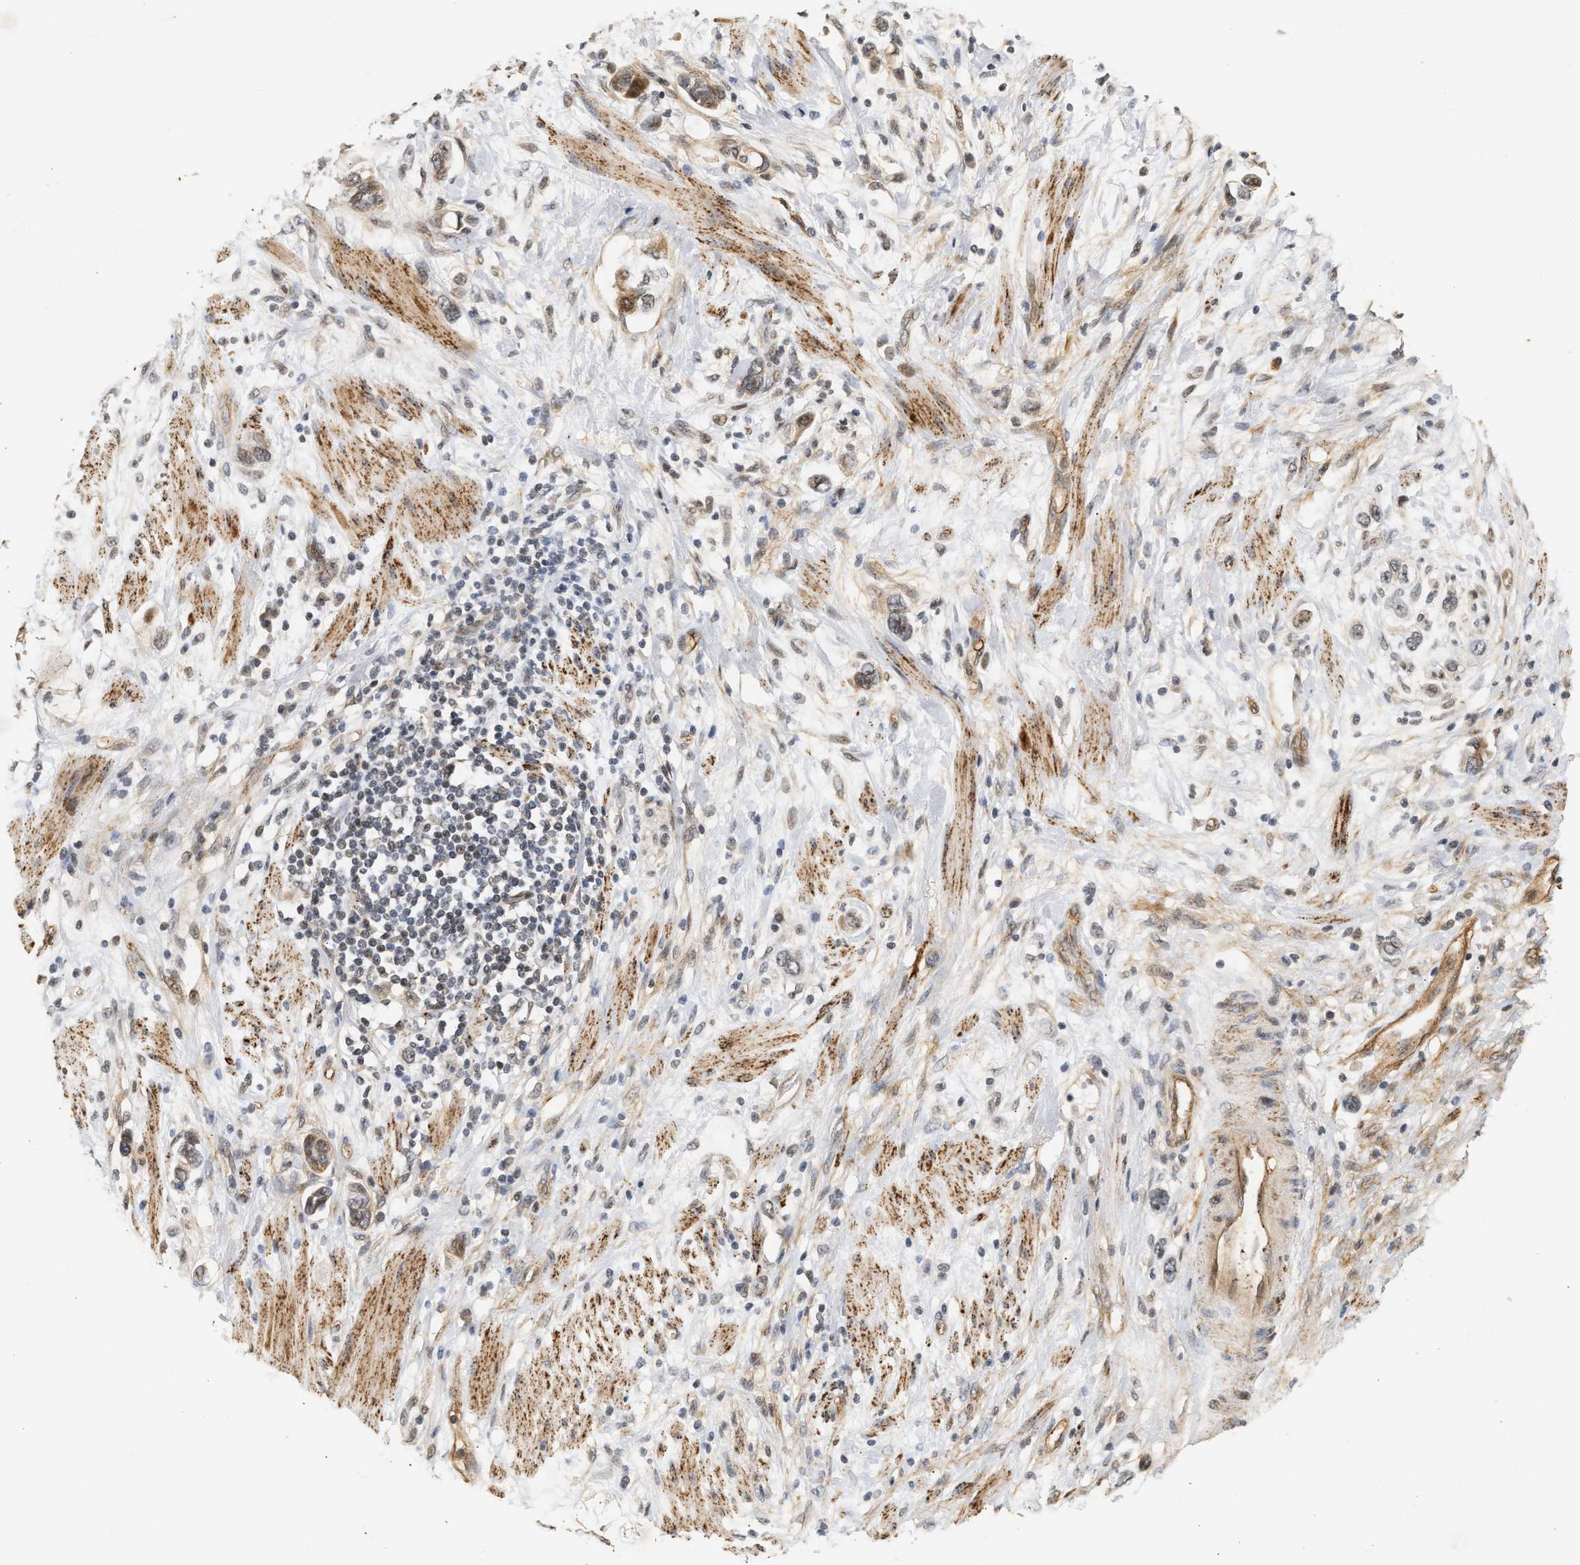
{"staining": {"intensity": "weak", "quantity": "<25%", "location": "cytoplasmic/membranous,nuclear"}, "tissue": "stomach cancer", "cell_type": "Tumor cells", "image_type": "cancer", "snomed": [{"axis": "morphology", "description": "Adenocarcinoma, NOS"}, {"axis": "topography", "description": "Stomach, lower"}], "caption": "DAB (3,3'-diaminobenzidine) immunohistochemical staining of human adenocarcinoma (stomach) demonstrates no significant staining in tumor cells. (DAB (3,3'-diaminobenzidine) IHC visualized using brightfield microscopy, high magnification).", "gene": "PLXND1", "patient": {"sex": "female", "age": 93}}